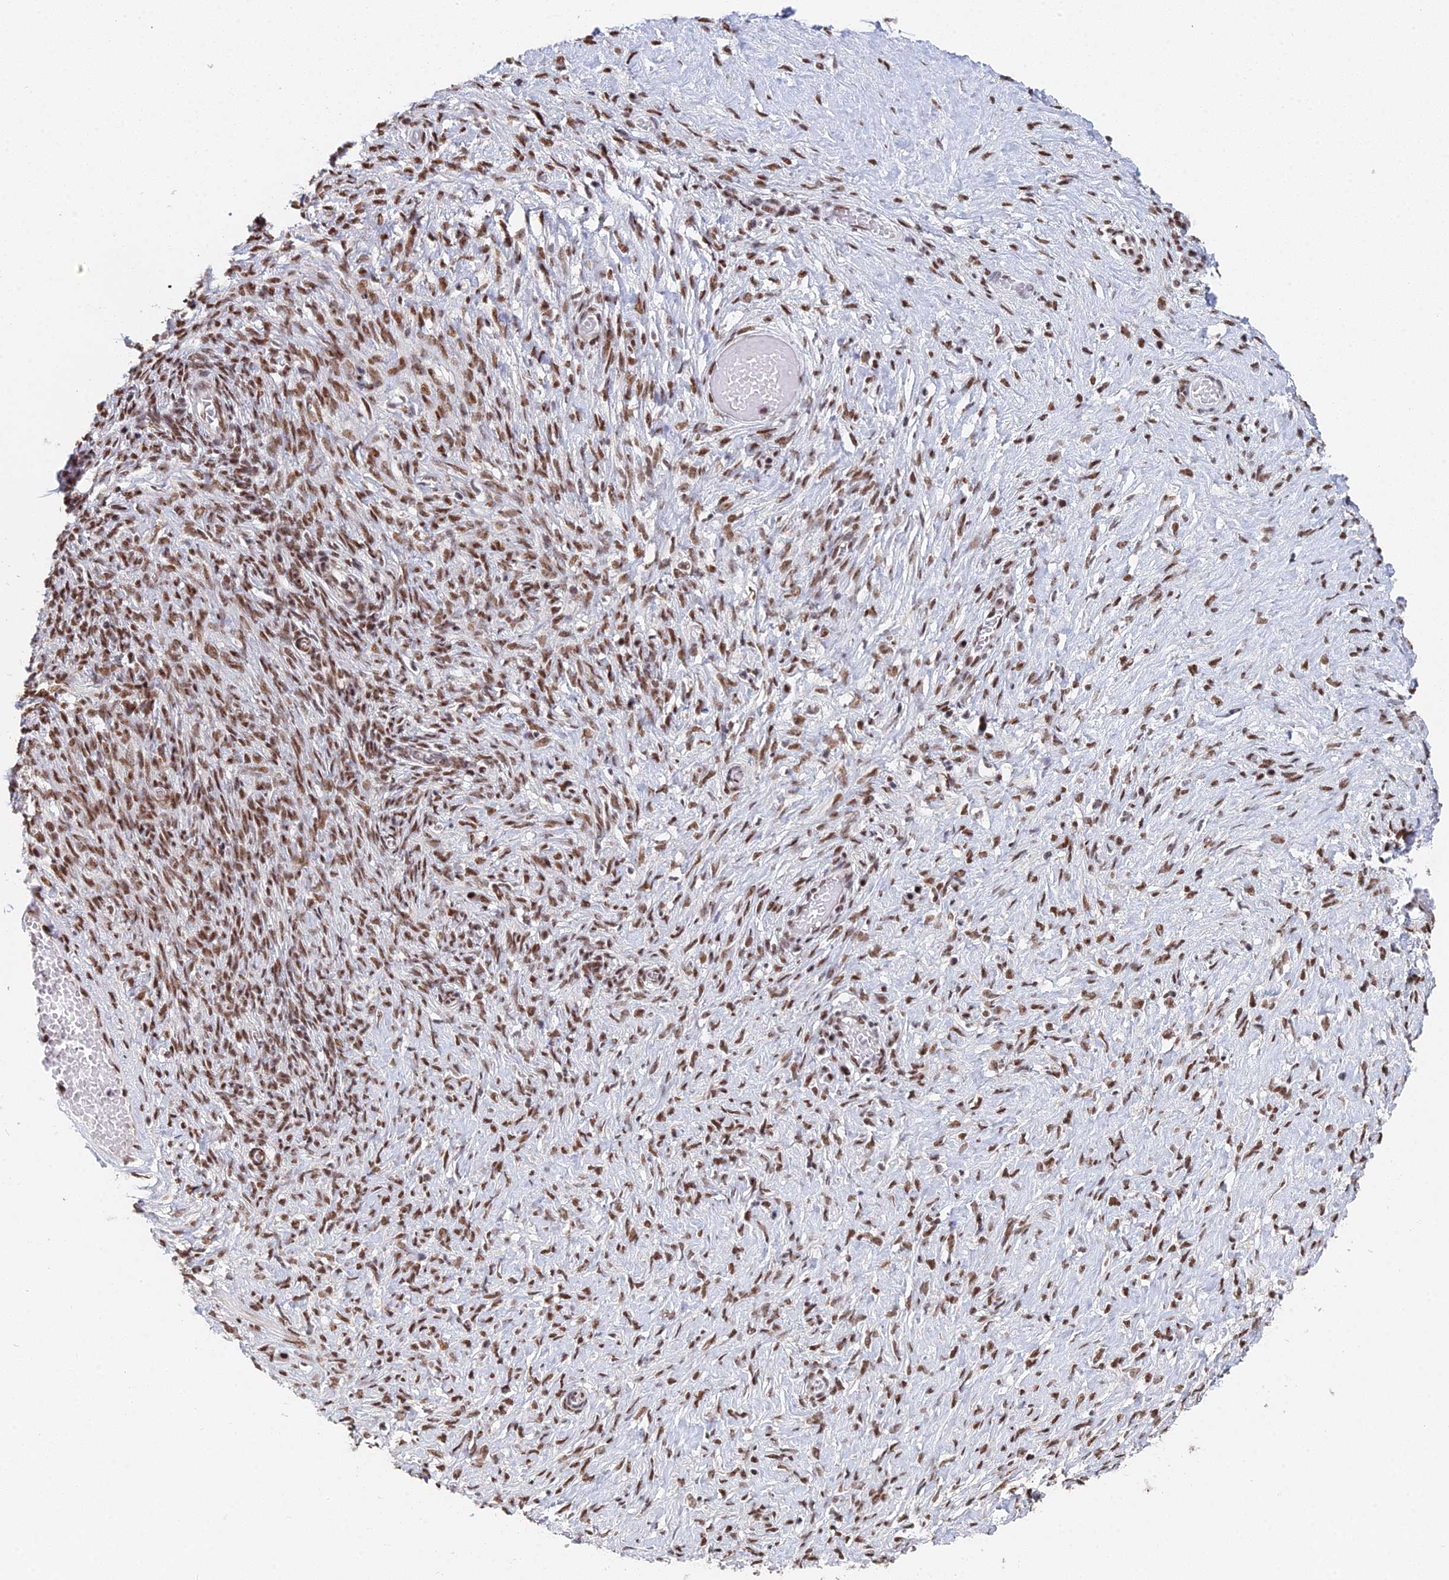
{"staining": {"intensity": "strong", "quantity": ">75%", "location": "nuclear"}, "tissue": "ovarian cancer", "cell_type": "Tumor cells", "image_type": "cancer", "snomed": [{"axis": "morphology", "description": "Cystadenocarcinoma, serous, NOS"}, {"axis": "topography", "description": "Ovary"}], "caption": "Immunohistochemistry (DAB) staining of serous cystadenocarcinoma (ovarian) shows strong nuclear protein positivity in approximately >75% of tumor cells. The staining was performed using DAB to visualize the protein expression in brown, while the nuclei were stained in blue with hematoxylin (Magnification: 20x).", "gene": "SF3B3", "patient": {"sex": "female", "age": 56}}